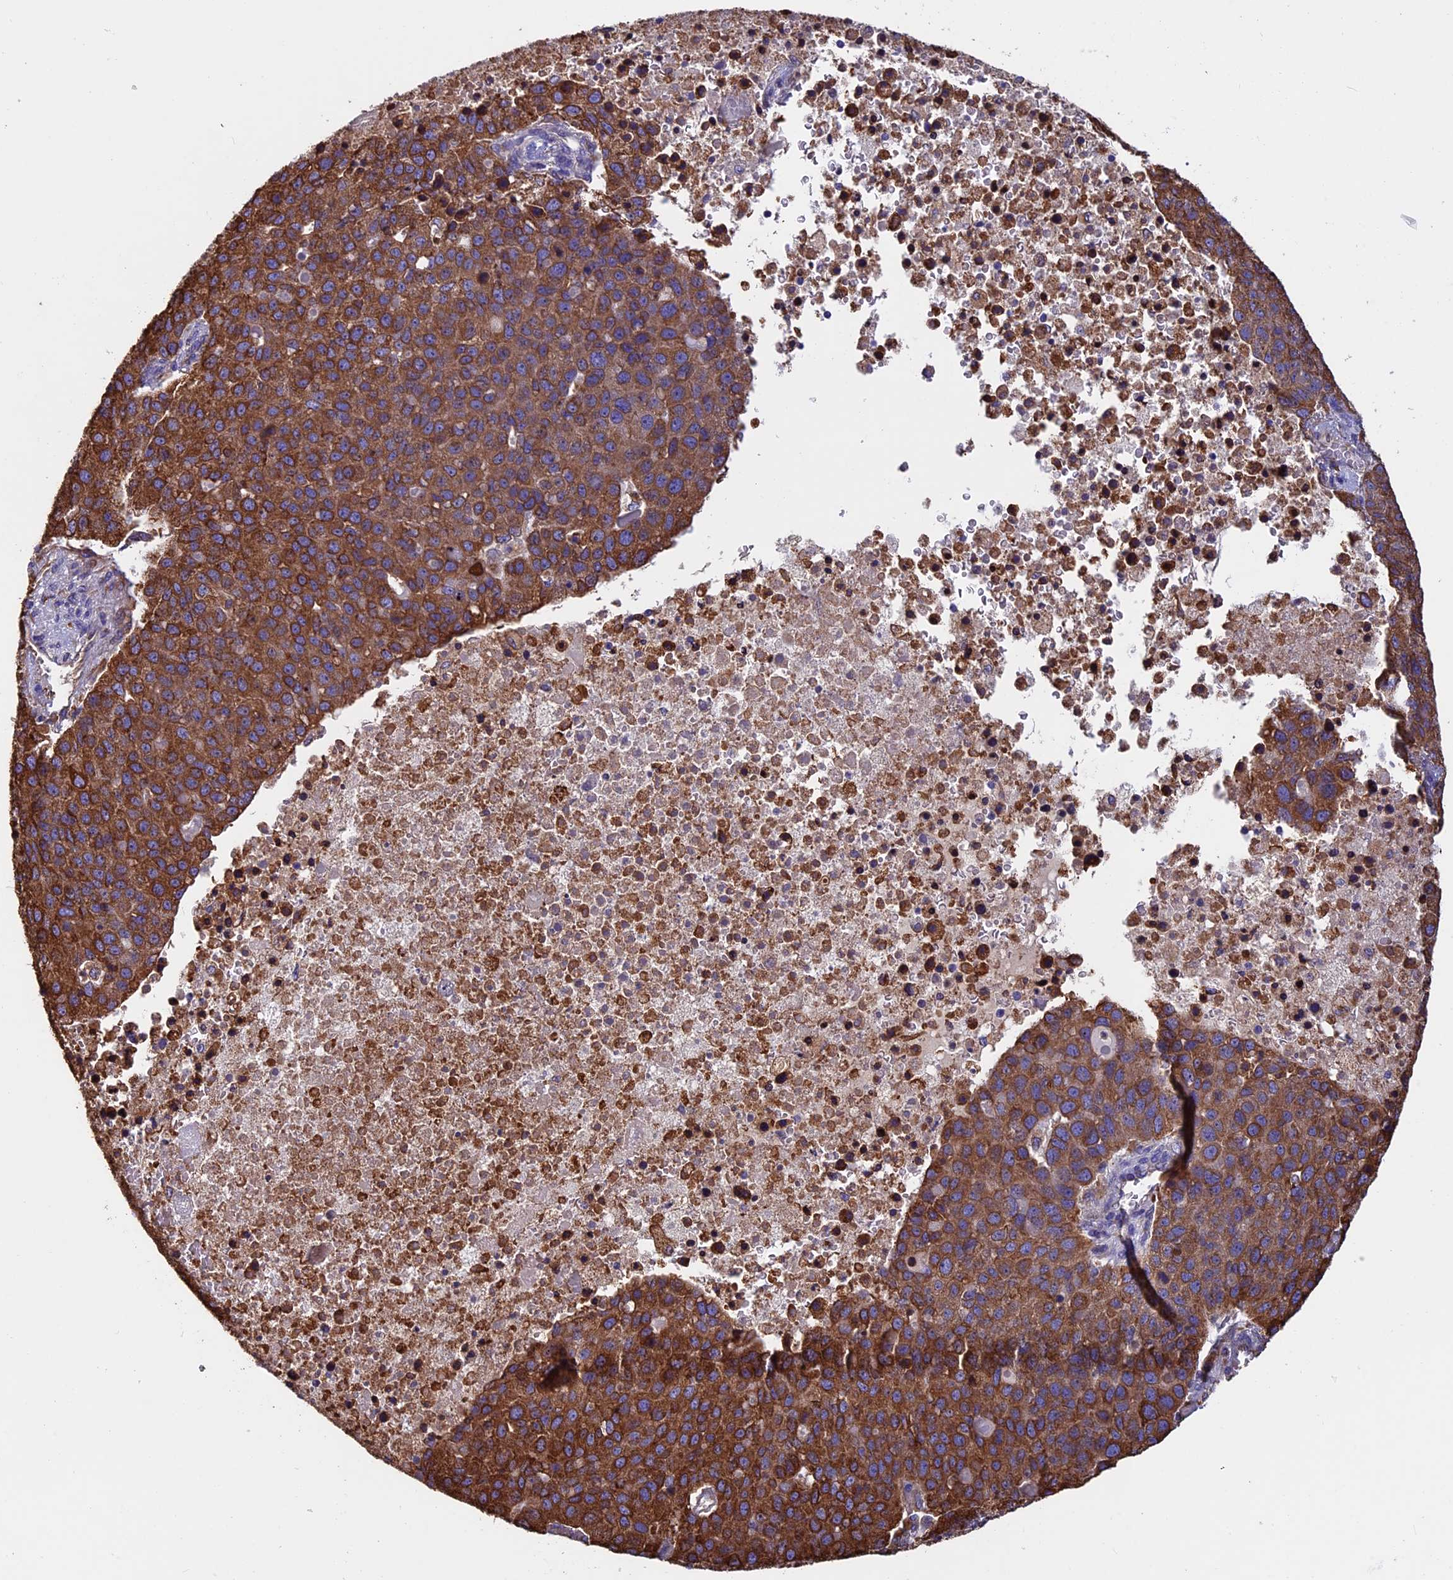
{"staining": {"intensity": "strong", "quantity": ">75%", "location": "cytoplasmic/membranous"}, "tissue": "pancreatic cancer", "cell_type": "Tumor cells", "image_type": "cancer", "snomed": [{"axis": "morphology", "description": "Adenocarcinoma, NOS"}, {"axis": "topography", "description": "Pancreas"}], "caption": "High-magnification brightfield microscopy of pancreatic cancer (adenocarcinoma) stained with DAB (brown) and counterstained with hematoxylin (blue). tumor cells exhibit strong cytoplasmic/membranous positivity is appreciated in approximately>75% of cells.", "gene": "BTBD3", "patient": {"sex": "female", "age": 61}}